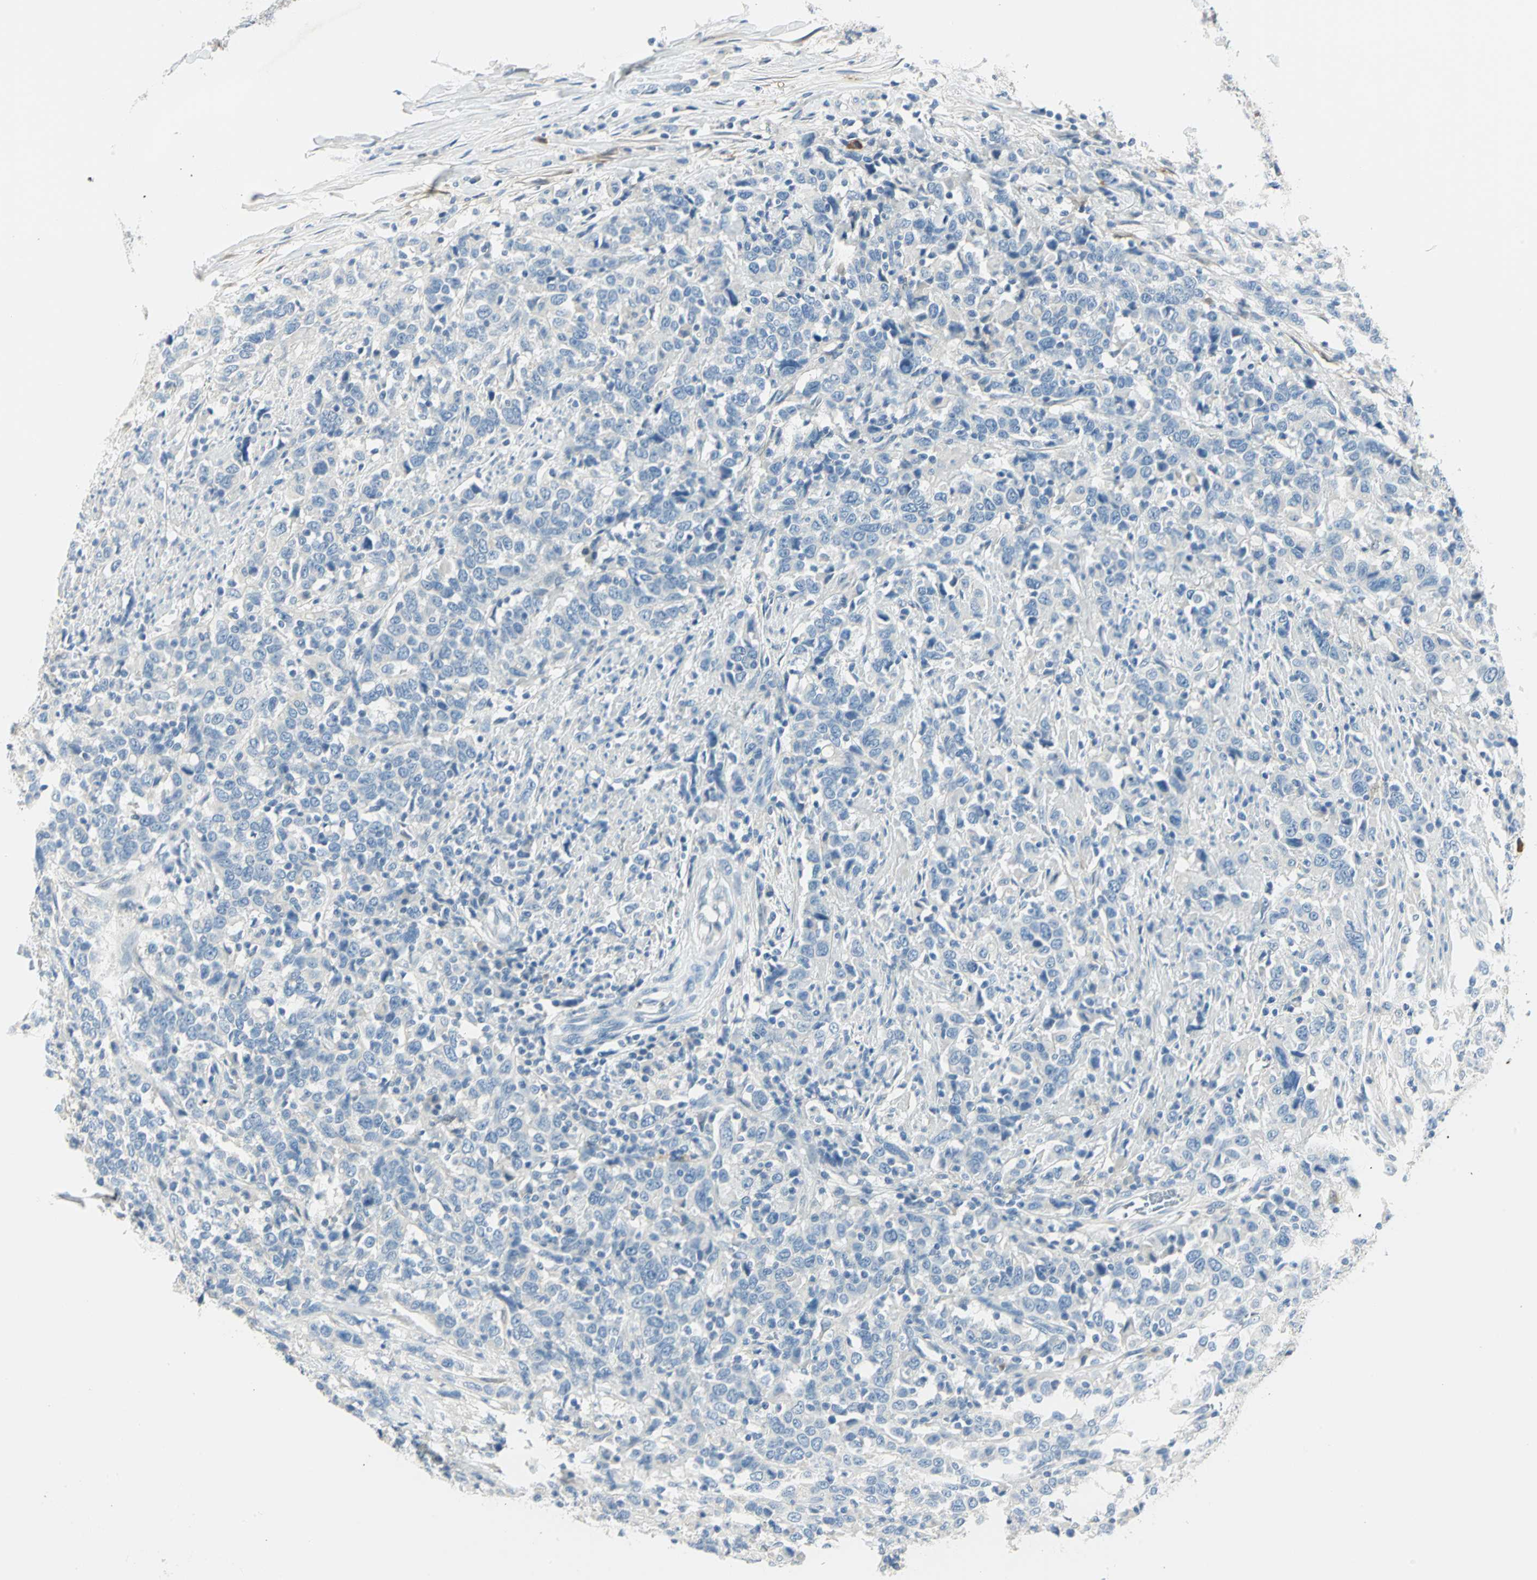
{"staining": {"intensity": "negative", "quantity": "none", "location": "none"}, "tissue": "urothelial cancer", "cell_type": "Tumor cells", "image_type": "cancer", "snomed": [{"axis": "morphology", "description": "Urothelial carcinoma, High grade"}, {"axis": "topography", "description": "Urinary bladder"}], "caption": "IHC histopathology image of neoplastic tissue: human urothelial carcinoma (high-grade) stained with DAB (3,3'-diaminobenzidine) shows no significant protein positivity in tumor cells. (Brightfield microscopy of DAB (3,3'-diaminobenzidine) immunohistochemistry (IHC) at high magnification).", "gene": "UCHL1", "patient": {"sex": "male", "age": 61}}